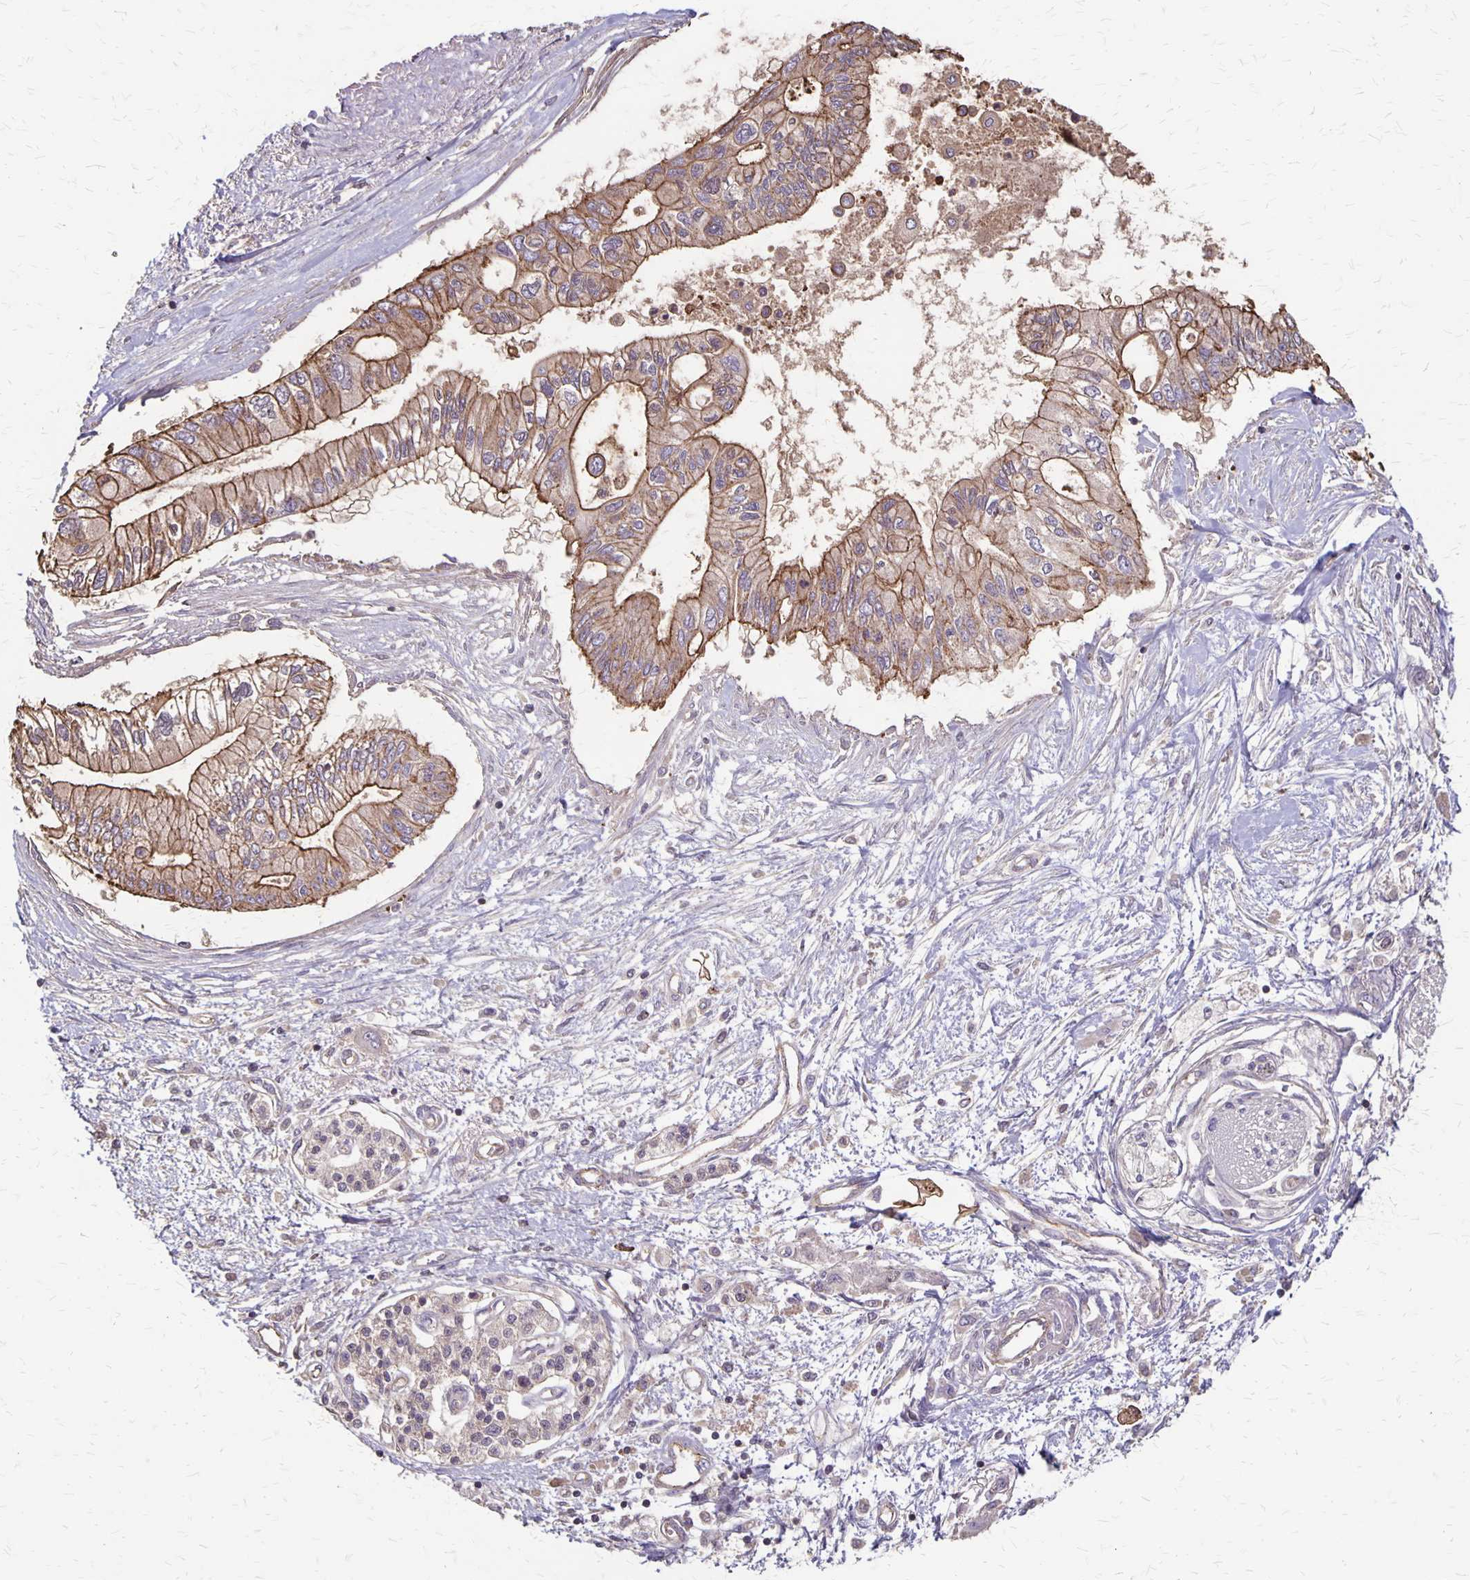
{"staining": {"intensity": "moderate", "quantity": ">75%", "location": "cytoplasmic/membranous"}, "tissue": "pancreatic cancer", "cell_type": "Tumor cells", "image_type": "cancer", "snomed": [{"axis": "morphology", "description": "Adenocarcinoma, NOS"}, {"axis": "topography", "description": "Pancreas"}], "caption": "The immunohistochemical stain highlights moderate cytoplasmic/membranous staining in tumor cells of pancreatic adenocarcinoma tissue.", "gene": "PROM2", "patient": {"sex": "female", "age": 77}}